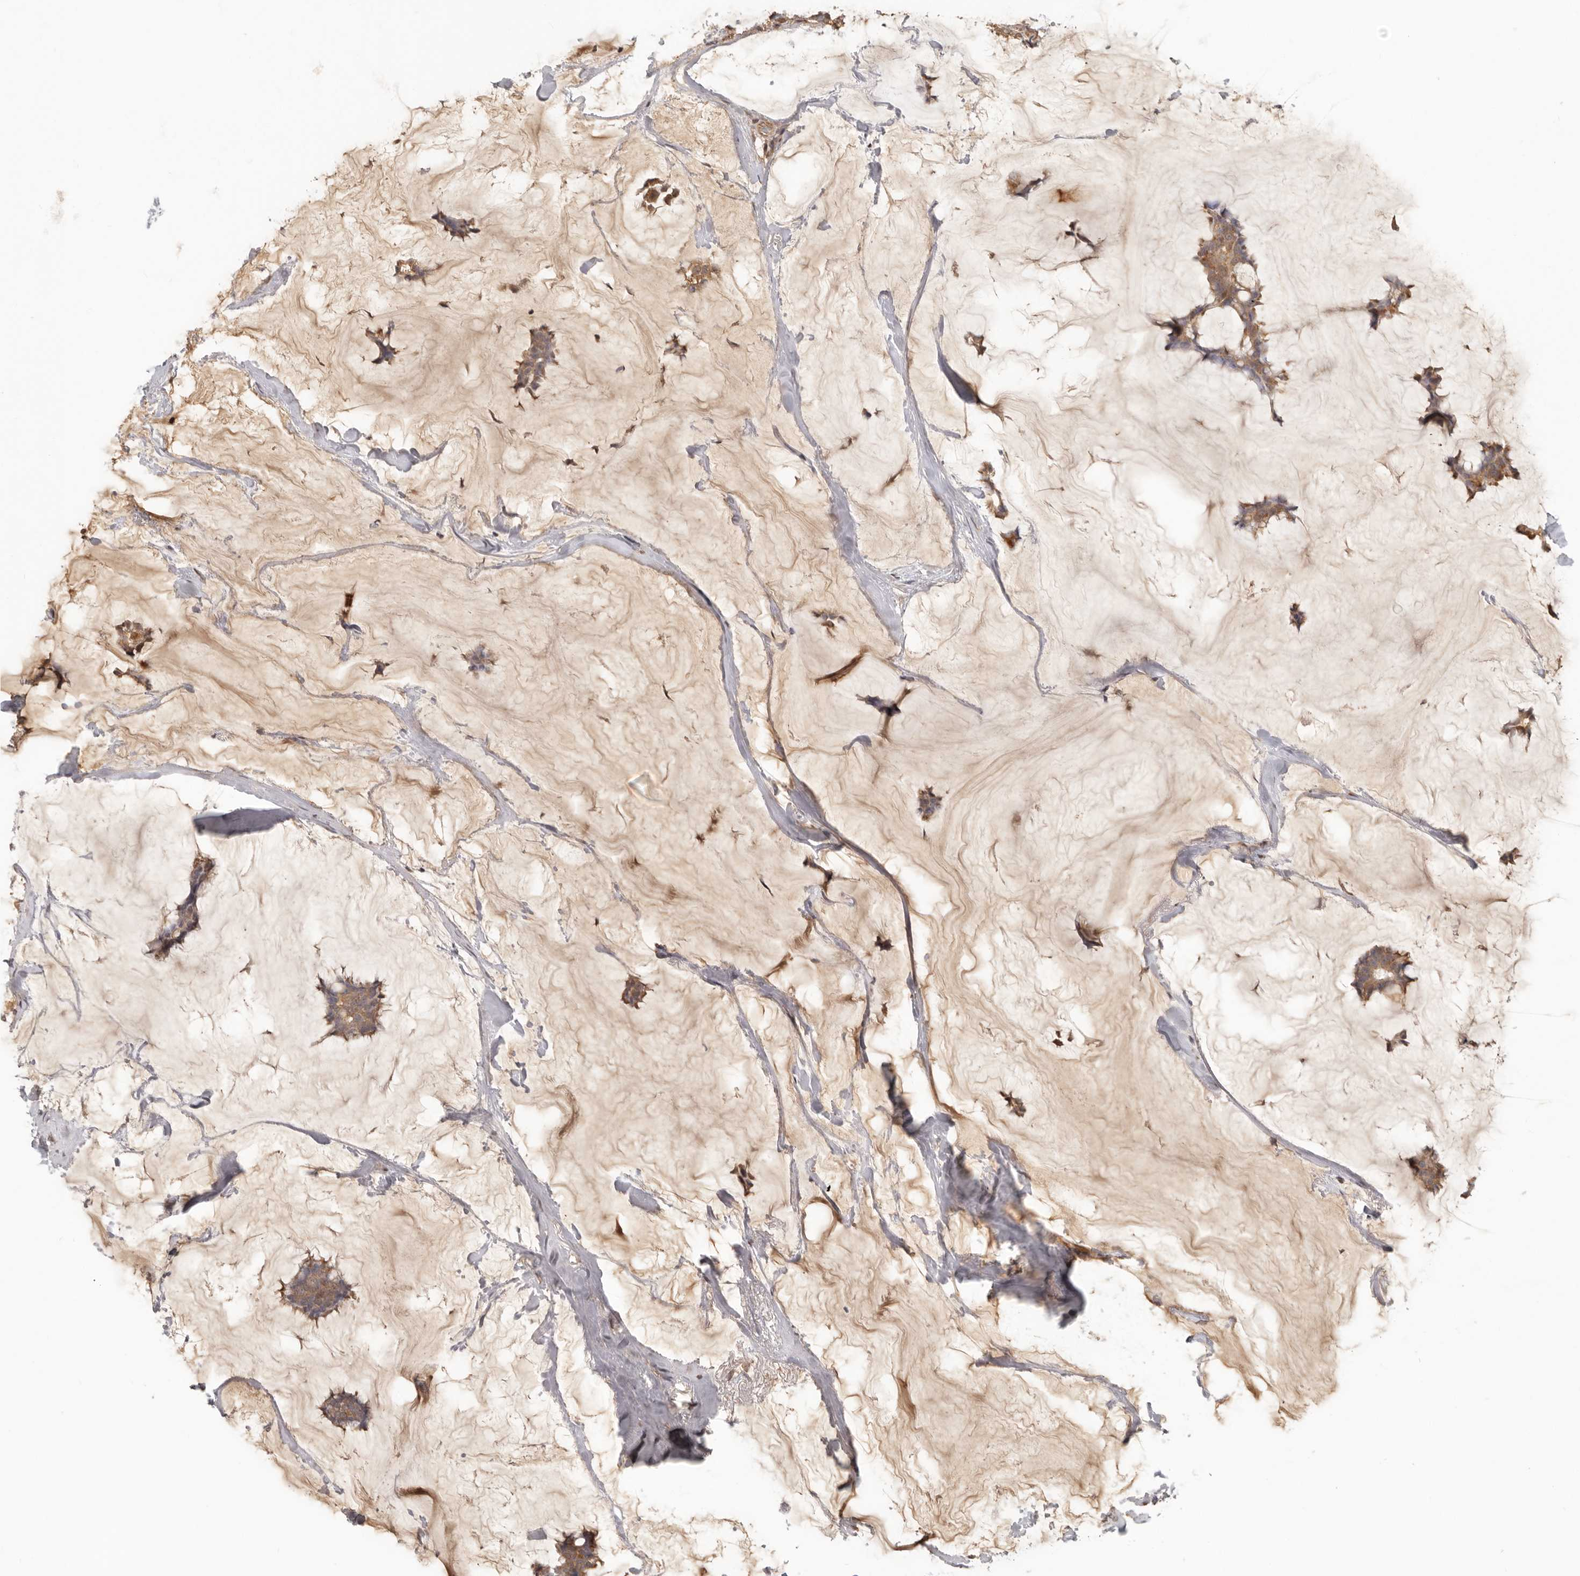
{"staining": {"intensity": "moderate", "quantity": ">75%", "location": "cytoplasmic/membranous"}, "tissue": "breast cancer", "cell_type": "Tumor cells", "image_type": "cancer", "snomed": [{"axis": "morphology", "description": "Duct carcinoma"}, {"axis": "topography", "description": "Breast"}], "caption": "Intraductal carcinoma (breast) stained for a protein reveals moderate cytoplasmic/membranous positivity in tumor cells.", "gene": "PSMA5", "patient": {"sex": "female", "age": 93}}